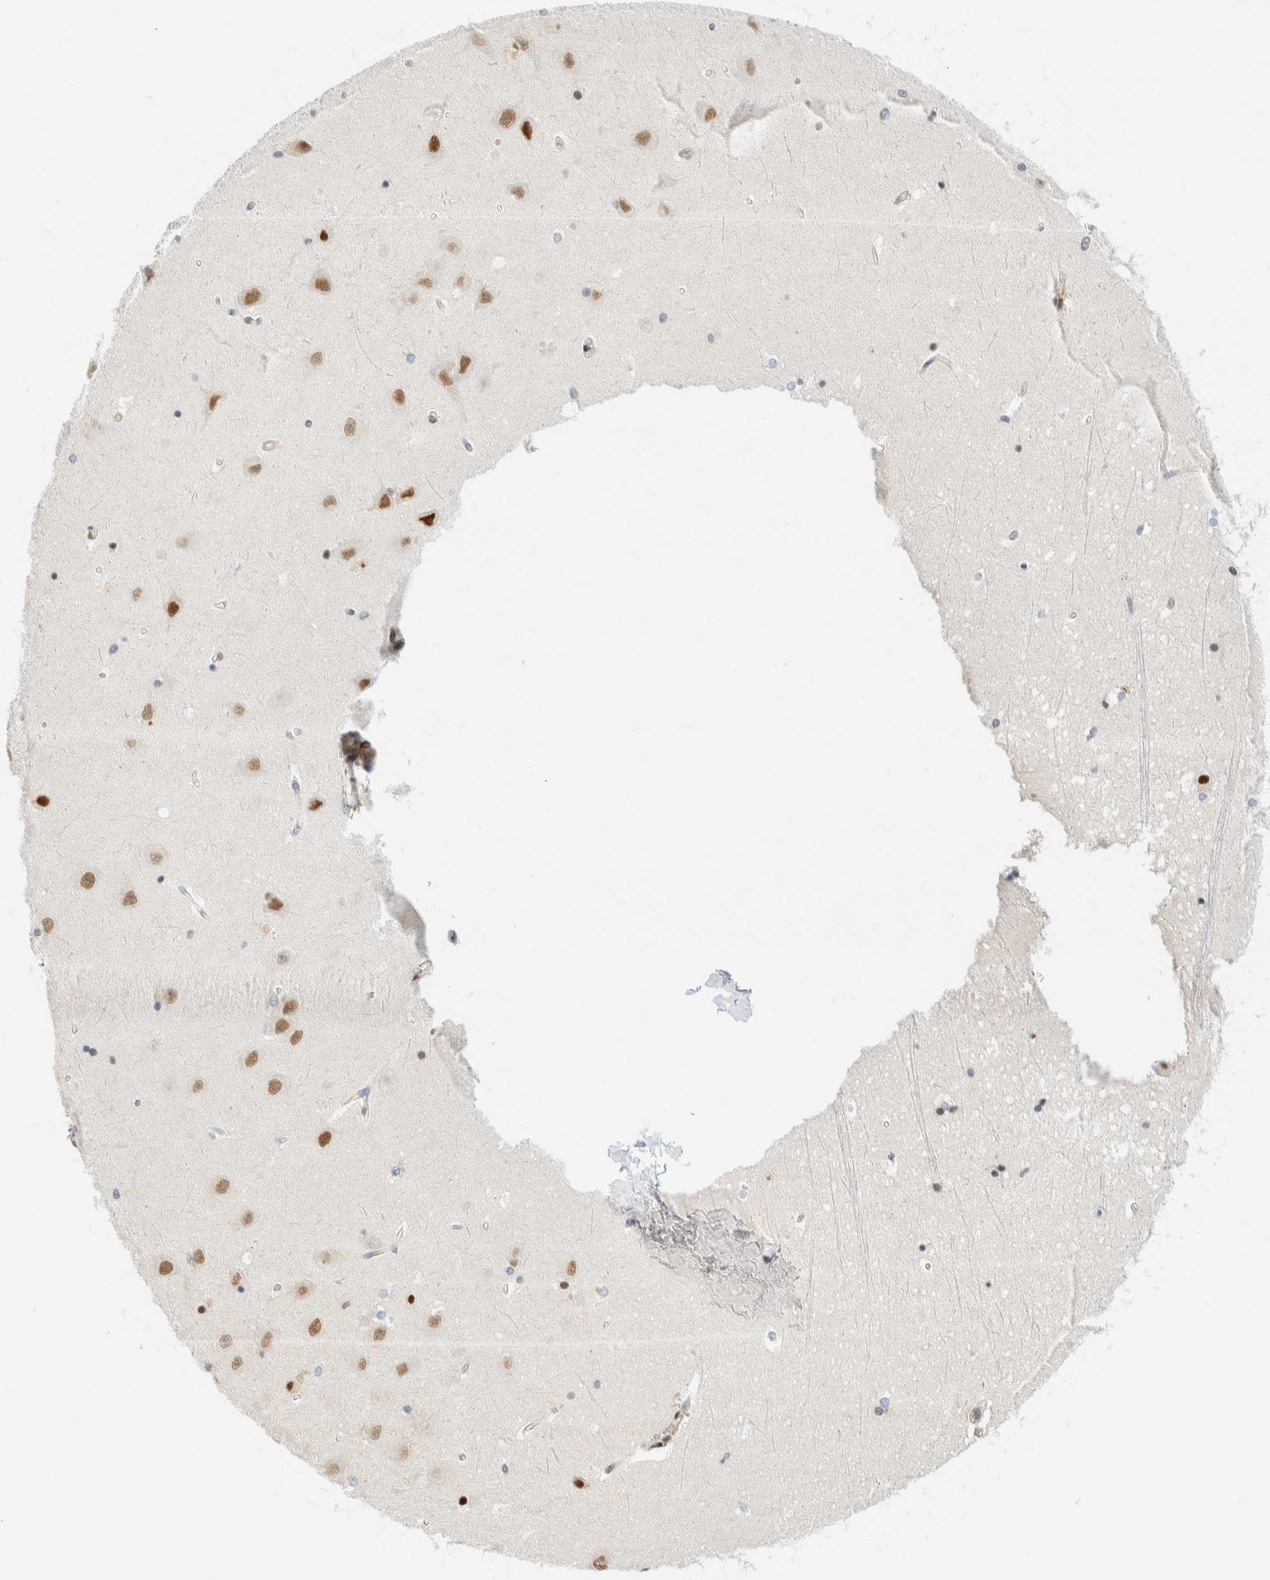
{"staining": {"intensity": "negative", "quantity": "none", "location": "none"}, "tissue": "hippocampus", "cell_type": "Glial cells", "image_type": "normal", "snomed": [{"axis": "morphology", "description": "Normal tissue, NOS"}, {"axis": "topography", "description": "Hippocampus"}], "caption": "An image of hippocampus stained for a protein exhibits no brown staining in glial cells. (DAB IHC visualized using brightfield microscopy, high magnification).", "gene": "ZNF683", "patient": {"sex": "male", "age": 45}}